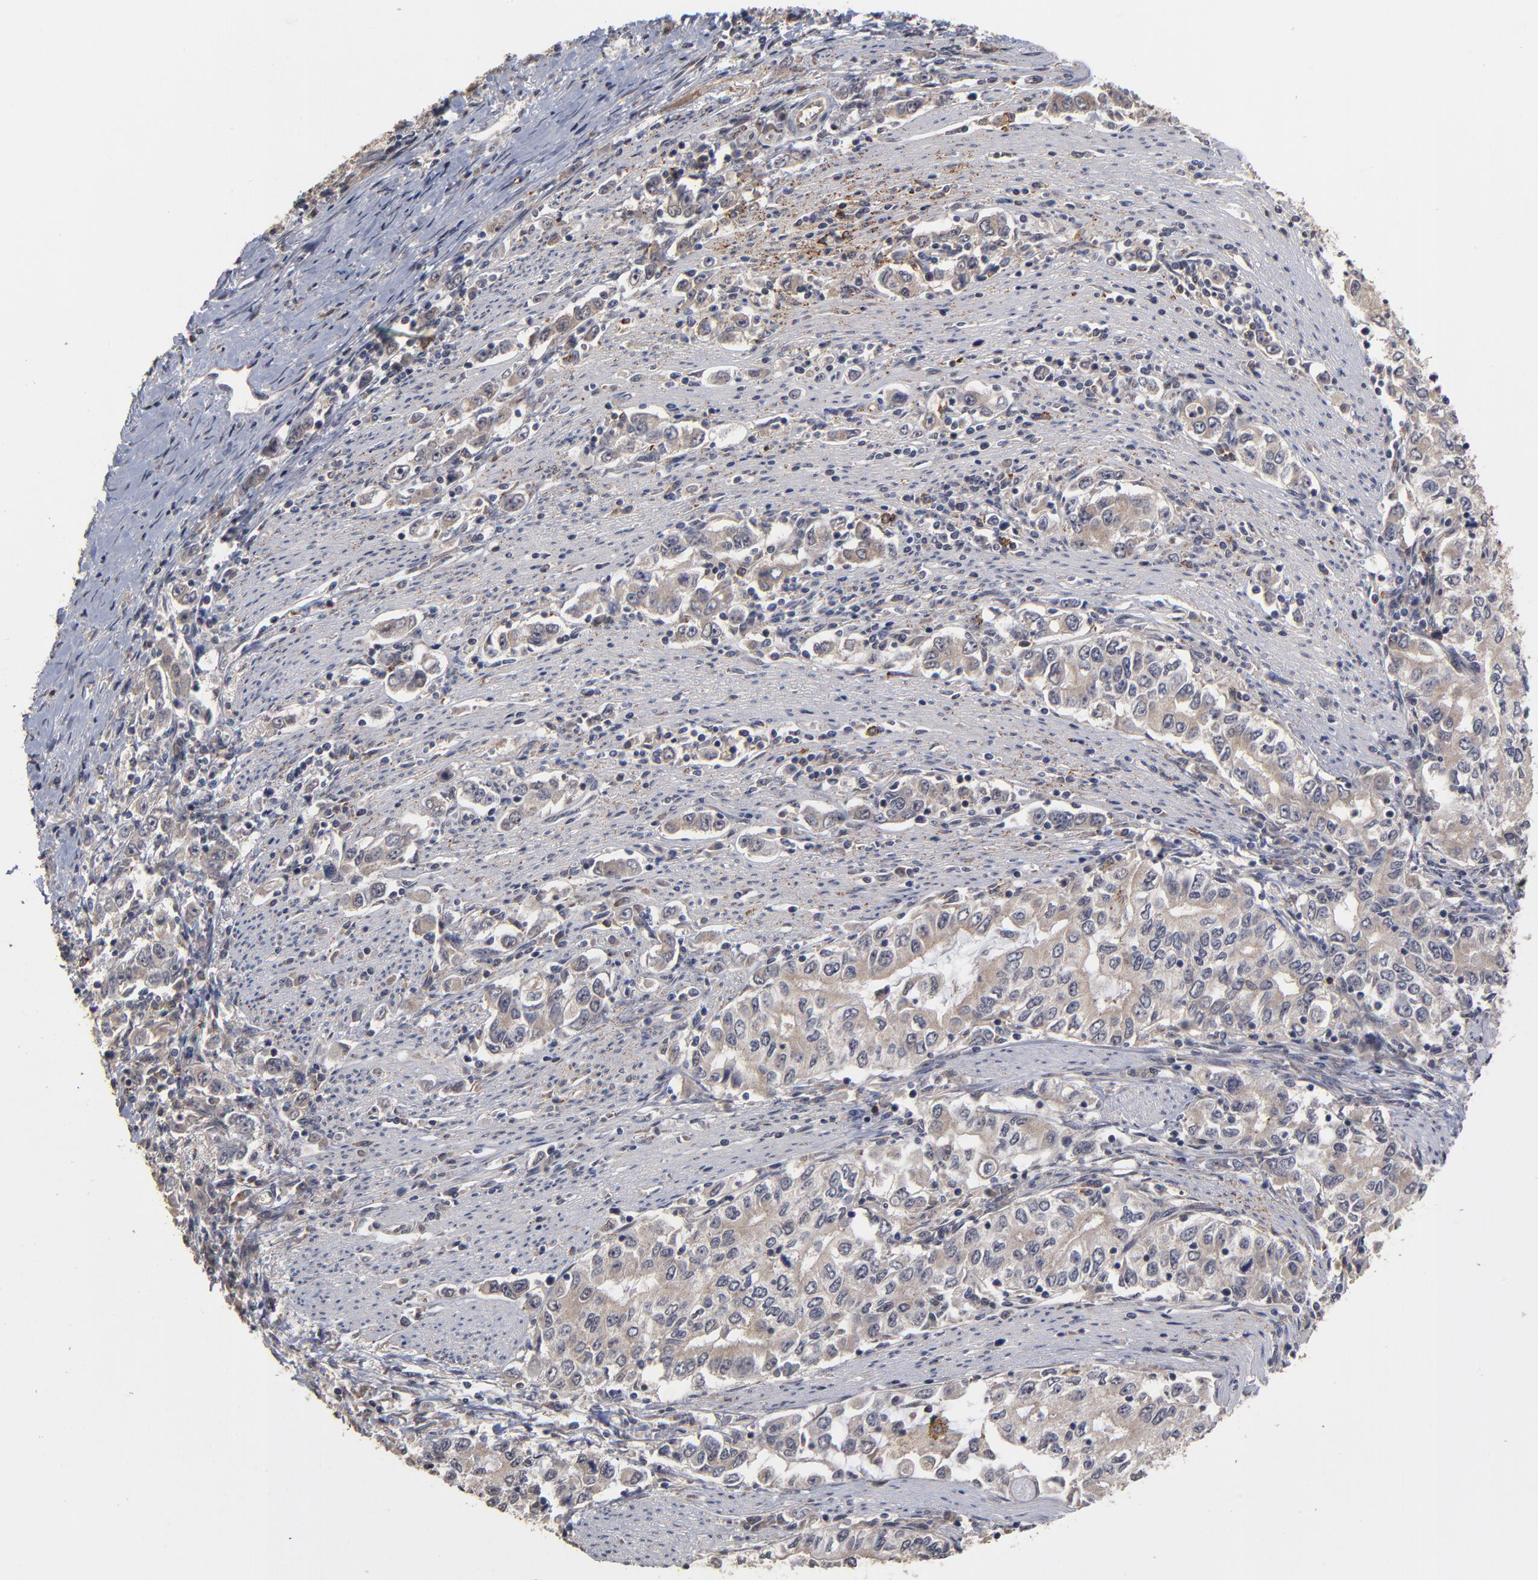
{"staining": {"intensity": "weak", "quantity": "25%-75%", "location": "cytoplasmic/membranous"}, "tissue": "stomach cancer", "cell_type": "Tumor cells", "image_type": "cancer", "snomed": [{"axis": "morphology", "description": "Adenocarcinoma, NOS"}, {"axis": "topography", "description": "Stomach, lower"}], "caption": "A high-resolution photomicrograph shows IHC staining of stomach cancer, which exhibits weak cytoplasmic/membranous positivity in about 25%-75% of tumor cells.", "gene": "ASB8", "patient": {"sex": "female", "age": 72}}